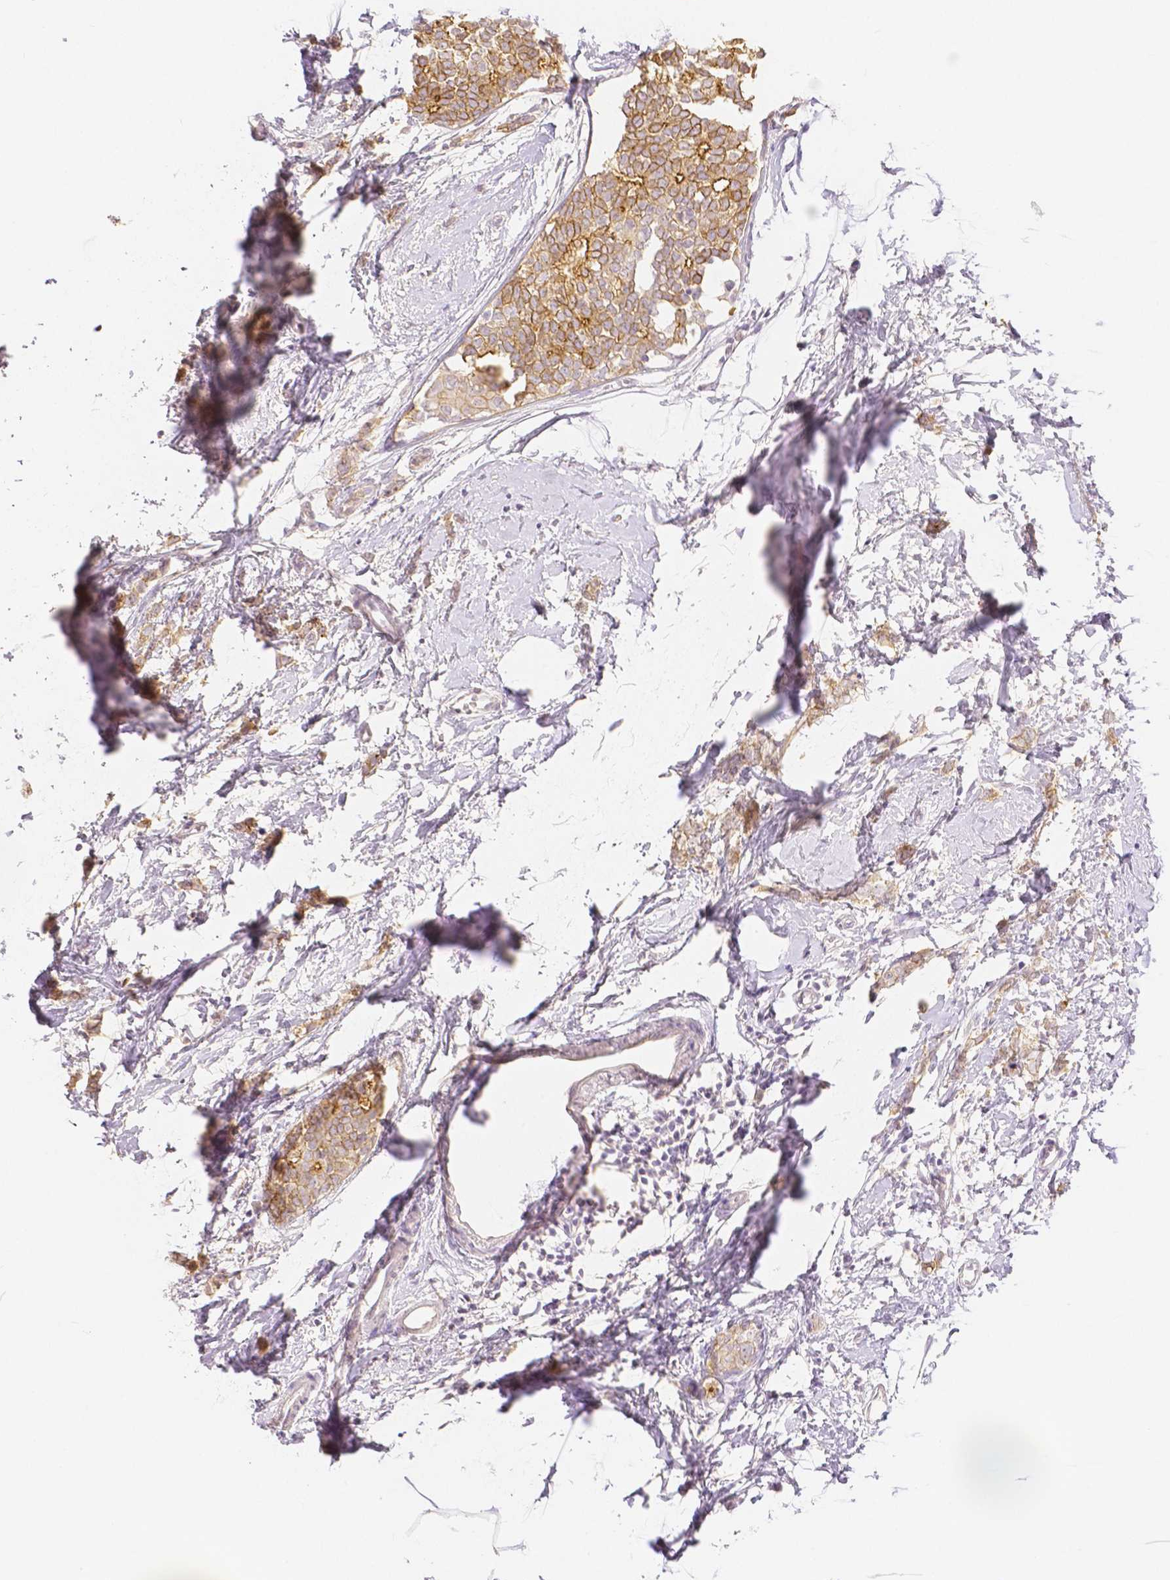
{"staining": {"intensity": "moderate", "quantity": ">75%", "location": "cytoplasmic/membranous"}, "tissue": "breast cancer", "cell_type": "Tumor cells", "image_type": "cancer", "snomed": [{"axis": "morphology", "description": "Duct carcinoma"}, {"axis": "topography", "description": "Breast"}], "caption": "Moderate cytoplasmic/membranous staining for a protein is appreciated in about >75% of tumor cells of invasive ductal carcinoma (breast) using immunohistochemistry.", "gene": "OCLN", "patient": {"sex": "female", "age": 40}}